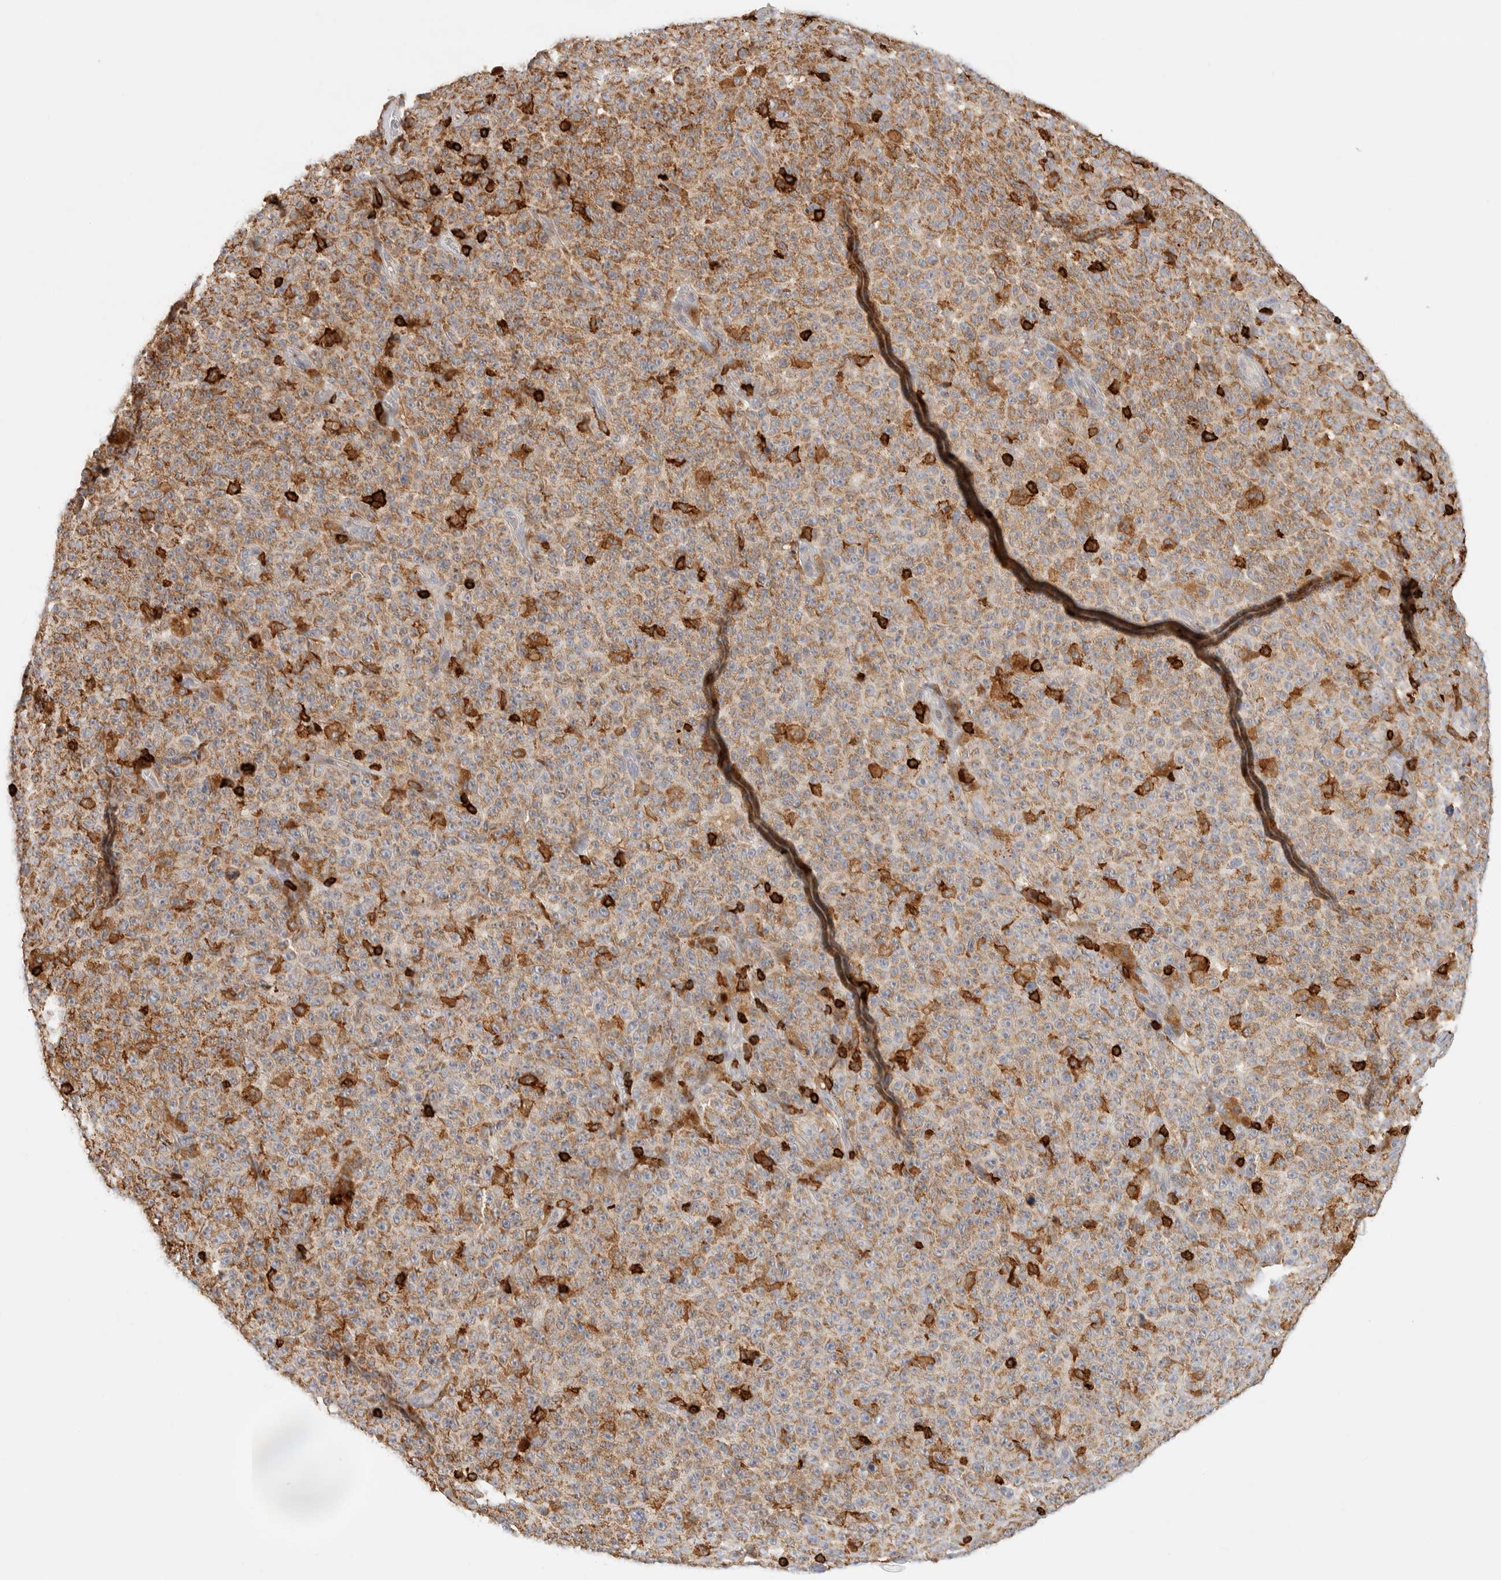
{"staining": {"intensity": "moderate", "quantity": ">75%", "location": "cytoplasmic/membranous"}, "tissue": "melanoma", "cell_type": "Tumor cells", "image_type": "cancer", "snomed": [{"axis": "morphology", "description": "Malignant melanoma, NOS"}, {"axis": "topography", "description": "Skin"}], "caption": "High-magnification brightfield microscopy of melanoma stained with DAB (3,3'-diaminobenzidine) (brown) and counterstained with hematoxylin (blue). tumor cells exhibit moderate cytoplasmic/membranous positivity is identified in approximately>75% of cells.", "gene": "RUNDC1", "patient": {"sex": "female", "age": 82}}